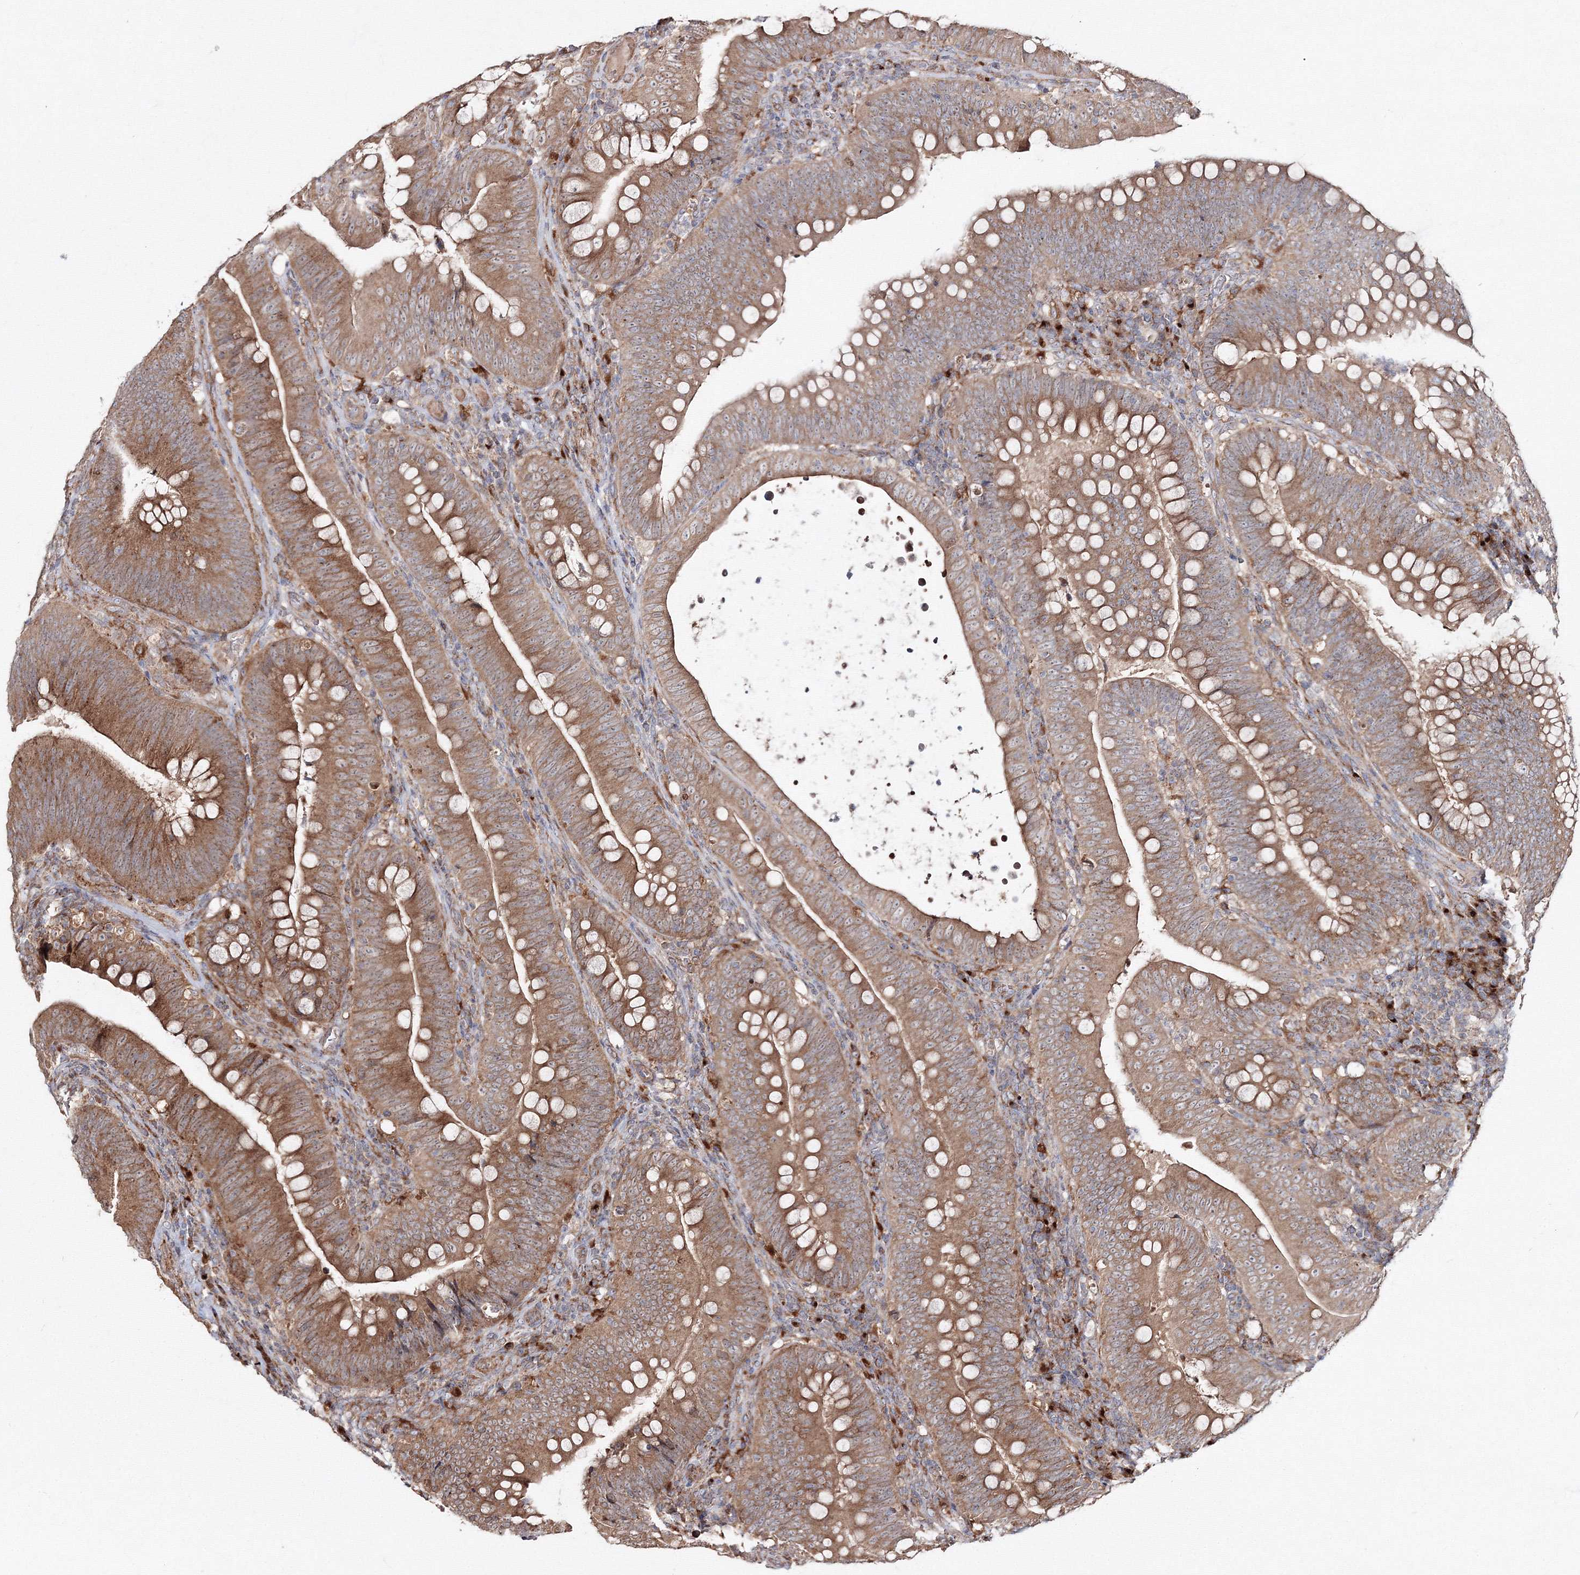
{"staining": {"intensity": "moderate", "quantity": ">75%", "location": "cytoplasmic/membranous"}, "tissue": "colorectal cancer", "cell_type": "Tumor cells", "image_type": "cancer", "snomed": [{"axis": "morphology", "description": "Normal tissue, NOS"}, {"axis": "topography", "description": "Colon"}], "caption": "Moderate cytoplasmic/membranous protein expression is seen in about >75% of tumor cells in colorectal cancer. (Brightfield microscopy of DAB IHC at high magnification).", "gene": "DDO", "patient": {"sex": "female", "age": 82}}